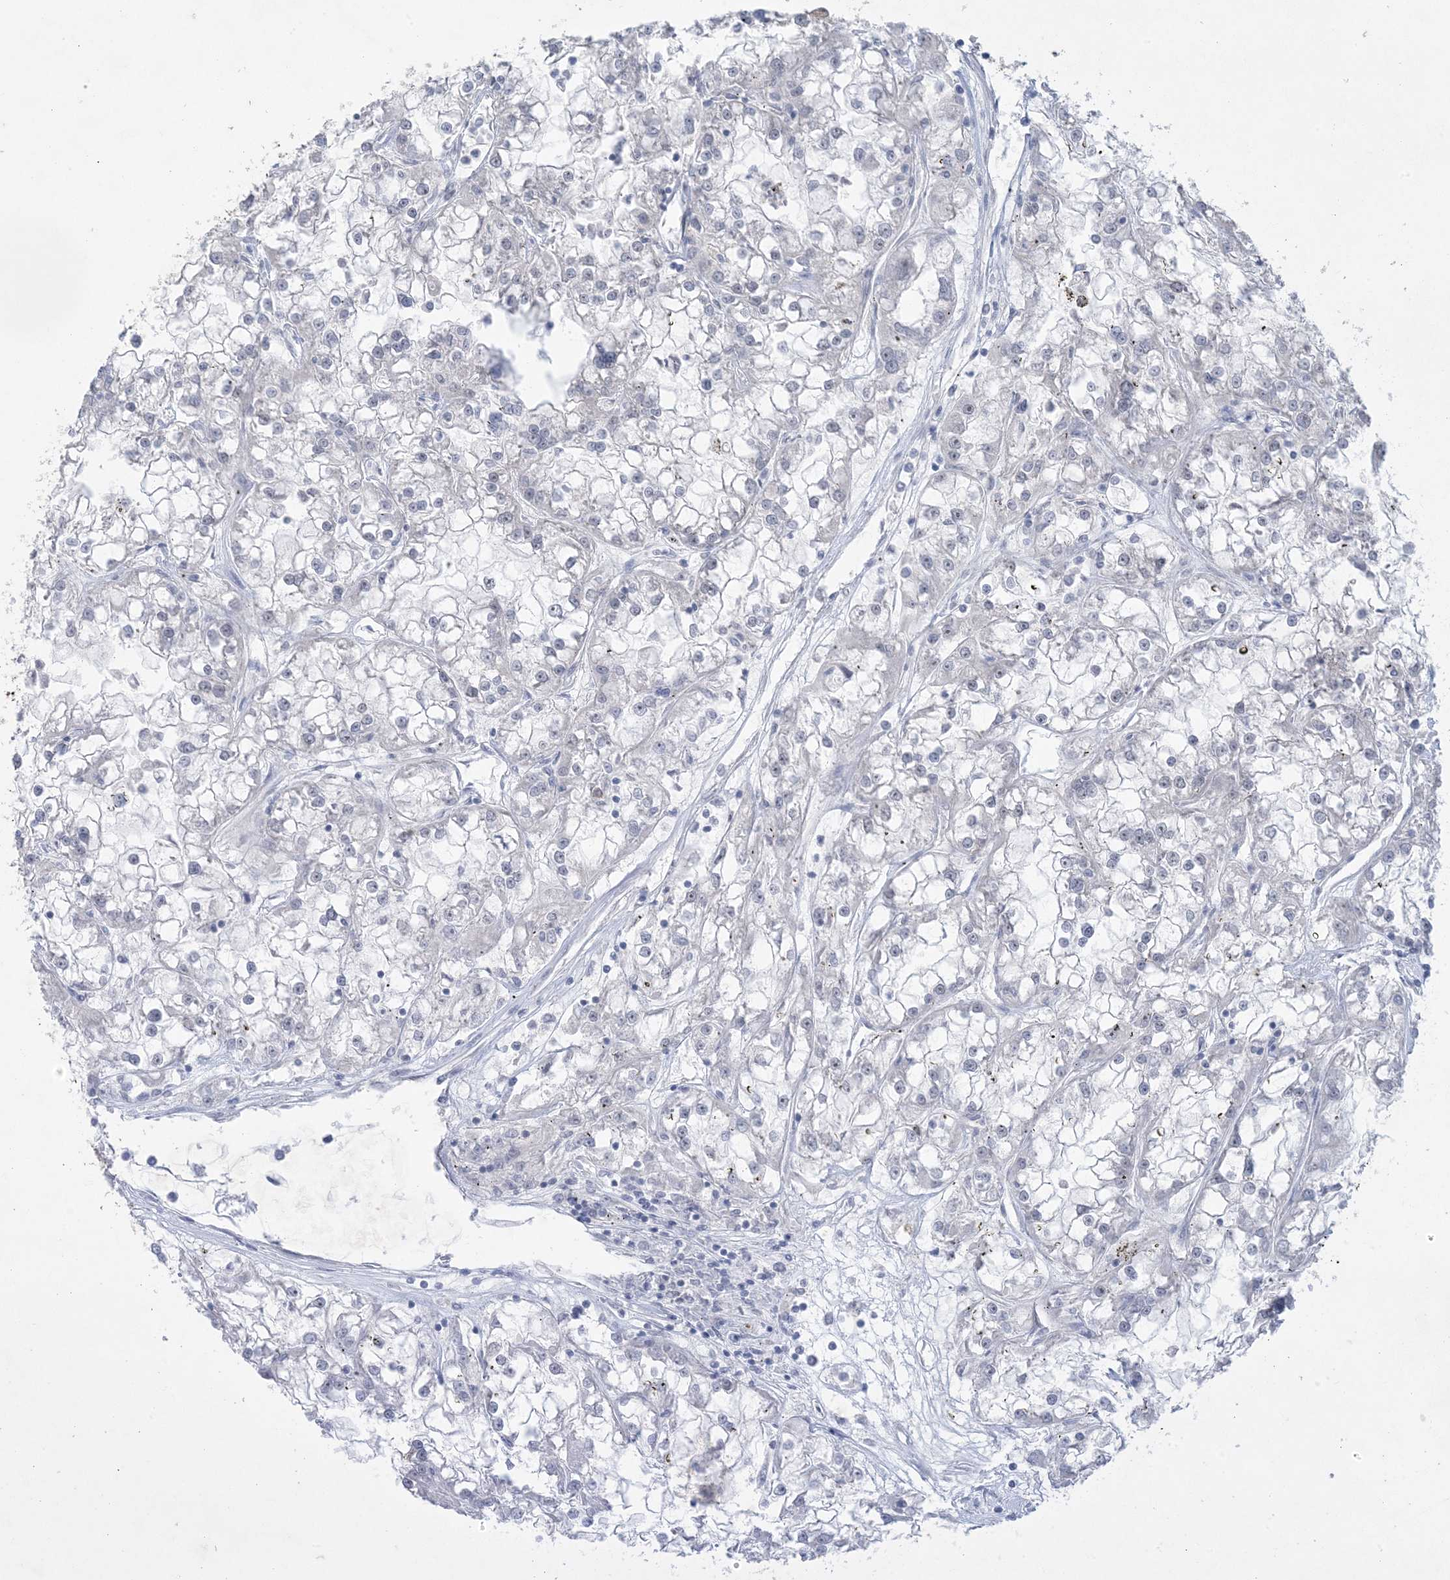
{"staining": {"intensity": "moderate", "quantity": "<25%", "location": "cytoplasmic/membranous"}, "tissue": "renal cancer", "cell_type": "Tumor cells", "image_type": "cancer", "snomed": [{"axis": "morphology", "description": "Adenocarcinoma, NOS"}, {"axis": "topography", "description": "Kidney"}], "caption": "Protein expression analysis of human renal cancer (adenocarcinoma) reveals moderate cytoplasmic/membranous expression in about <25% of tumor cells.", "gene": "HMGCS1", "patient": {"sex": "female", "age": 52}}